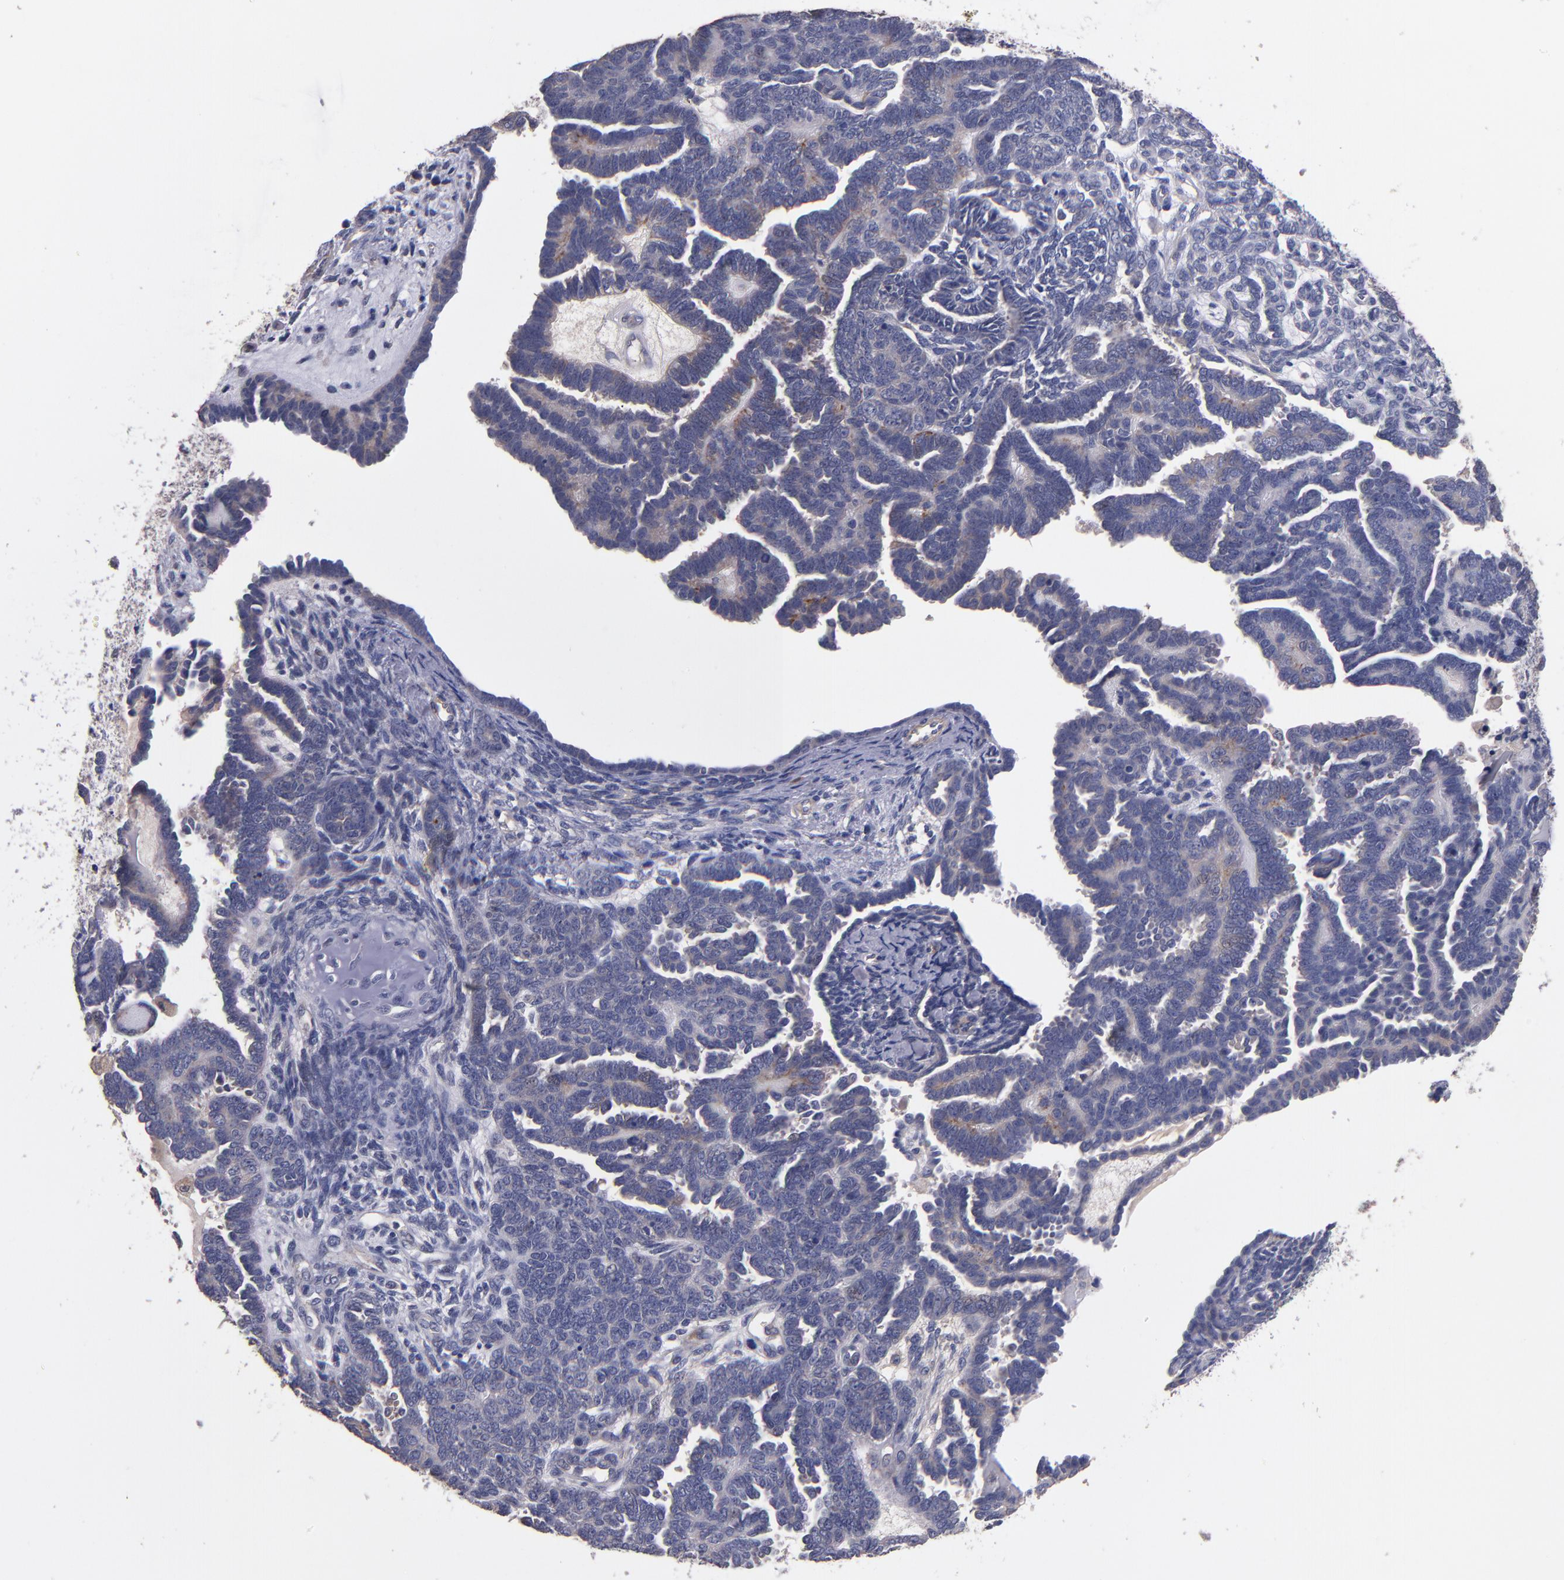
{"staining": {"intensity": "weak", "quantity": "25%-75%", "location": "cytoplasmic/membranous"}, "tissue": "endometrial cancer", "cell_type": "Tumor cells", "image_type": "cancer", "snomed": [{"axis": "morphology", "description": "Neoplasm, malignant, NOS"}, {"axis": "topography", "description": "Endometrium"}], "caption": "Endometrial cancer (malignant neoplasm) stained for a protein (brown) demonstrates weak cytoplasmic/membranous positive staining in about 25%-75% of tumor cells.", "gene": "MAGEE1", "patient": {"sex": "female", "age": 74}}